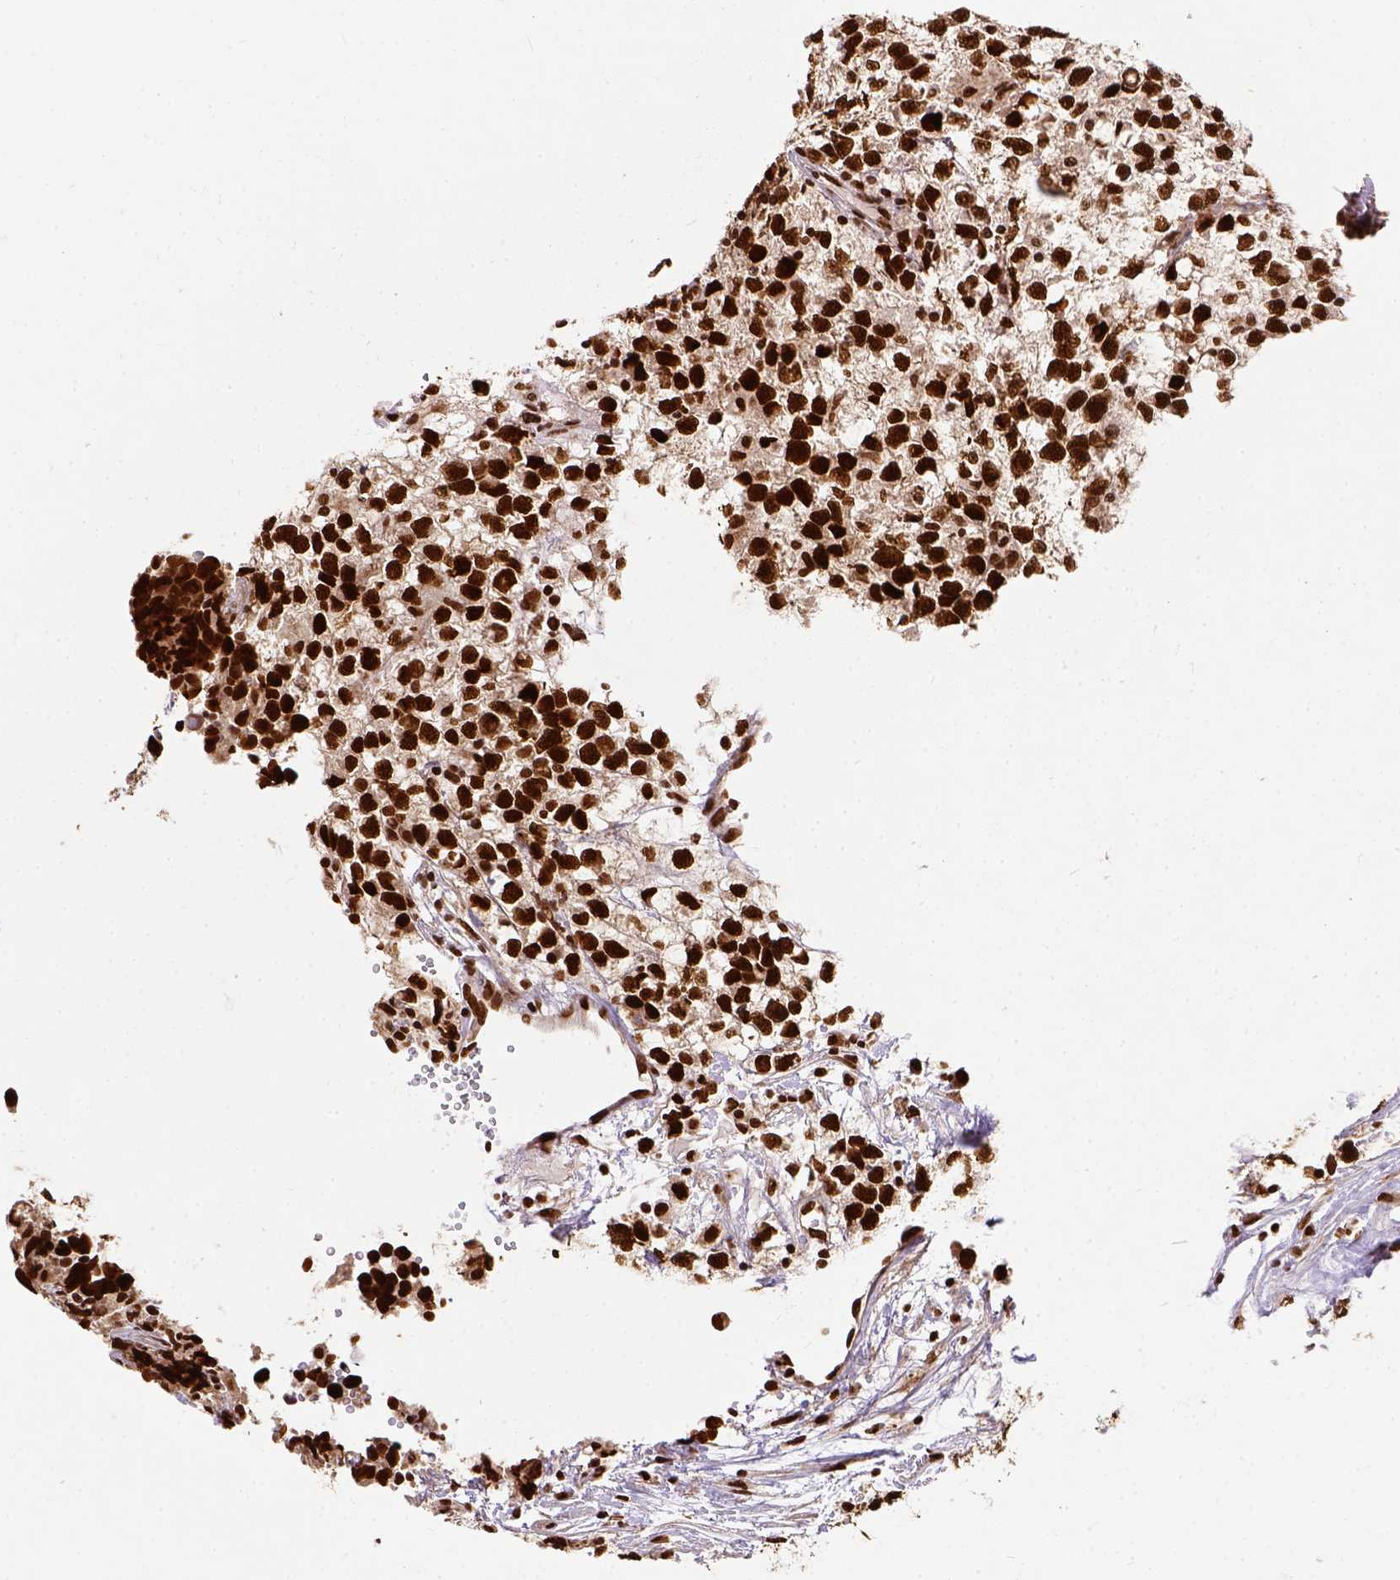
{"staining": {"intensity": "strong", "quantity": ">75%", "location": "nuclear"}, "tissue": "testis cancer", "cell_type": "Tumor cells", "image_type": "cancer", "snomed": [{"axis": "morphology", "description": "Seminoma, NOS"}, {"axis": "topography", "description": "Testis"}], "caption": "This is a micrograph of immunohistochemistry staining of seminoma (testis), which shows strong expression in the nuclear of tumor cells.", "gene": "NACC1", "patient": {"sex": "male", "age": 31}}